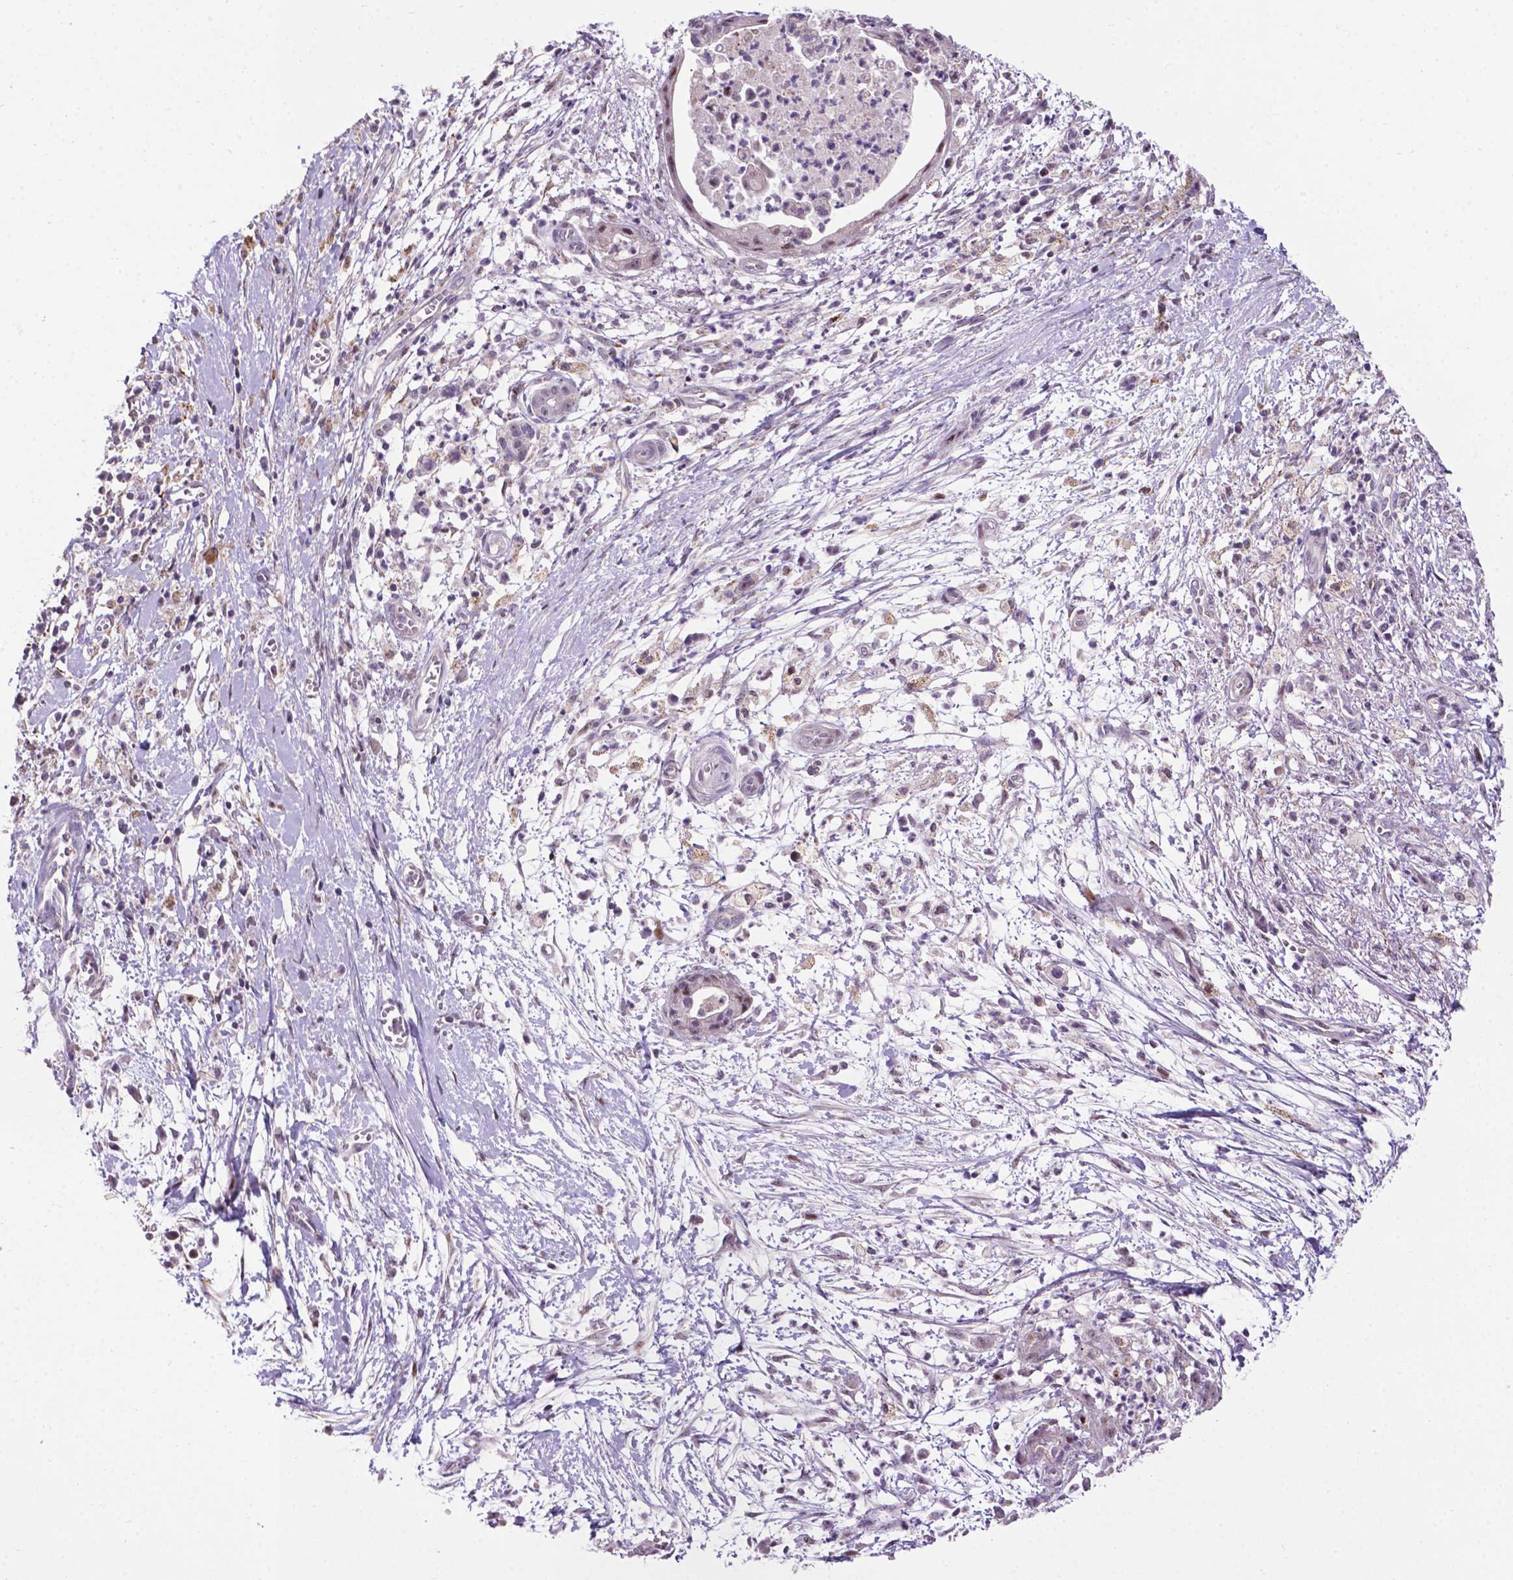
{"staining": {"intensity": "negative", "quantity": "none", "location": "none"}, "tissue": "pancreatic cancer", "cell_type": "Tumor cells", "image_type": "cancer", "snomed": [{"axis": "morphology", "description": "Normal tissue, NOS"}, {"axis": "morphology", "description": "Adenocarcinoma, NOS"}, {"axis": "topography", "description": "Lymph node"}, {"axis": "topography", "description": "Pancreas"}], "caption": "There is no significant staining in tumor cells of pancreatic adenocarcinoma. The staining is performed using DAB (3,3'-diaminobenzidine) brown chromogen with nuclei counter-stained in using hematoxylin.", "gene": "SMAD3", "patient": {"sex": "female", "age": 58}}